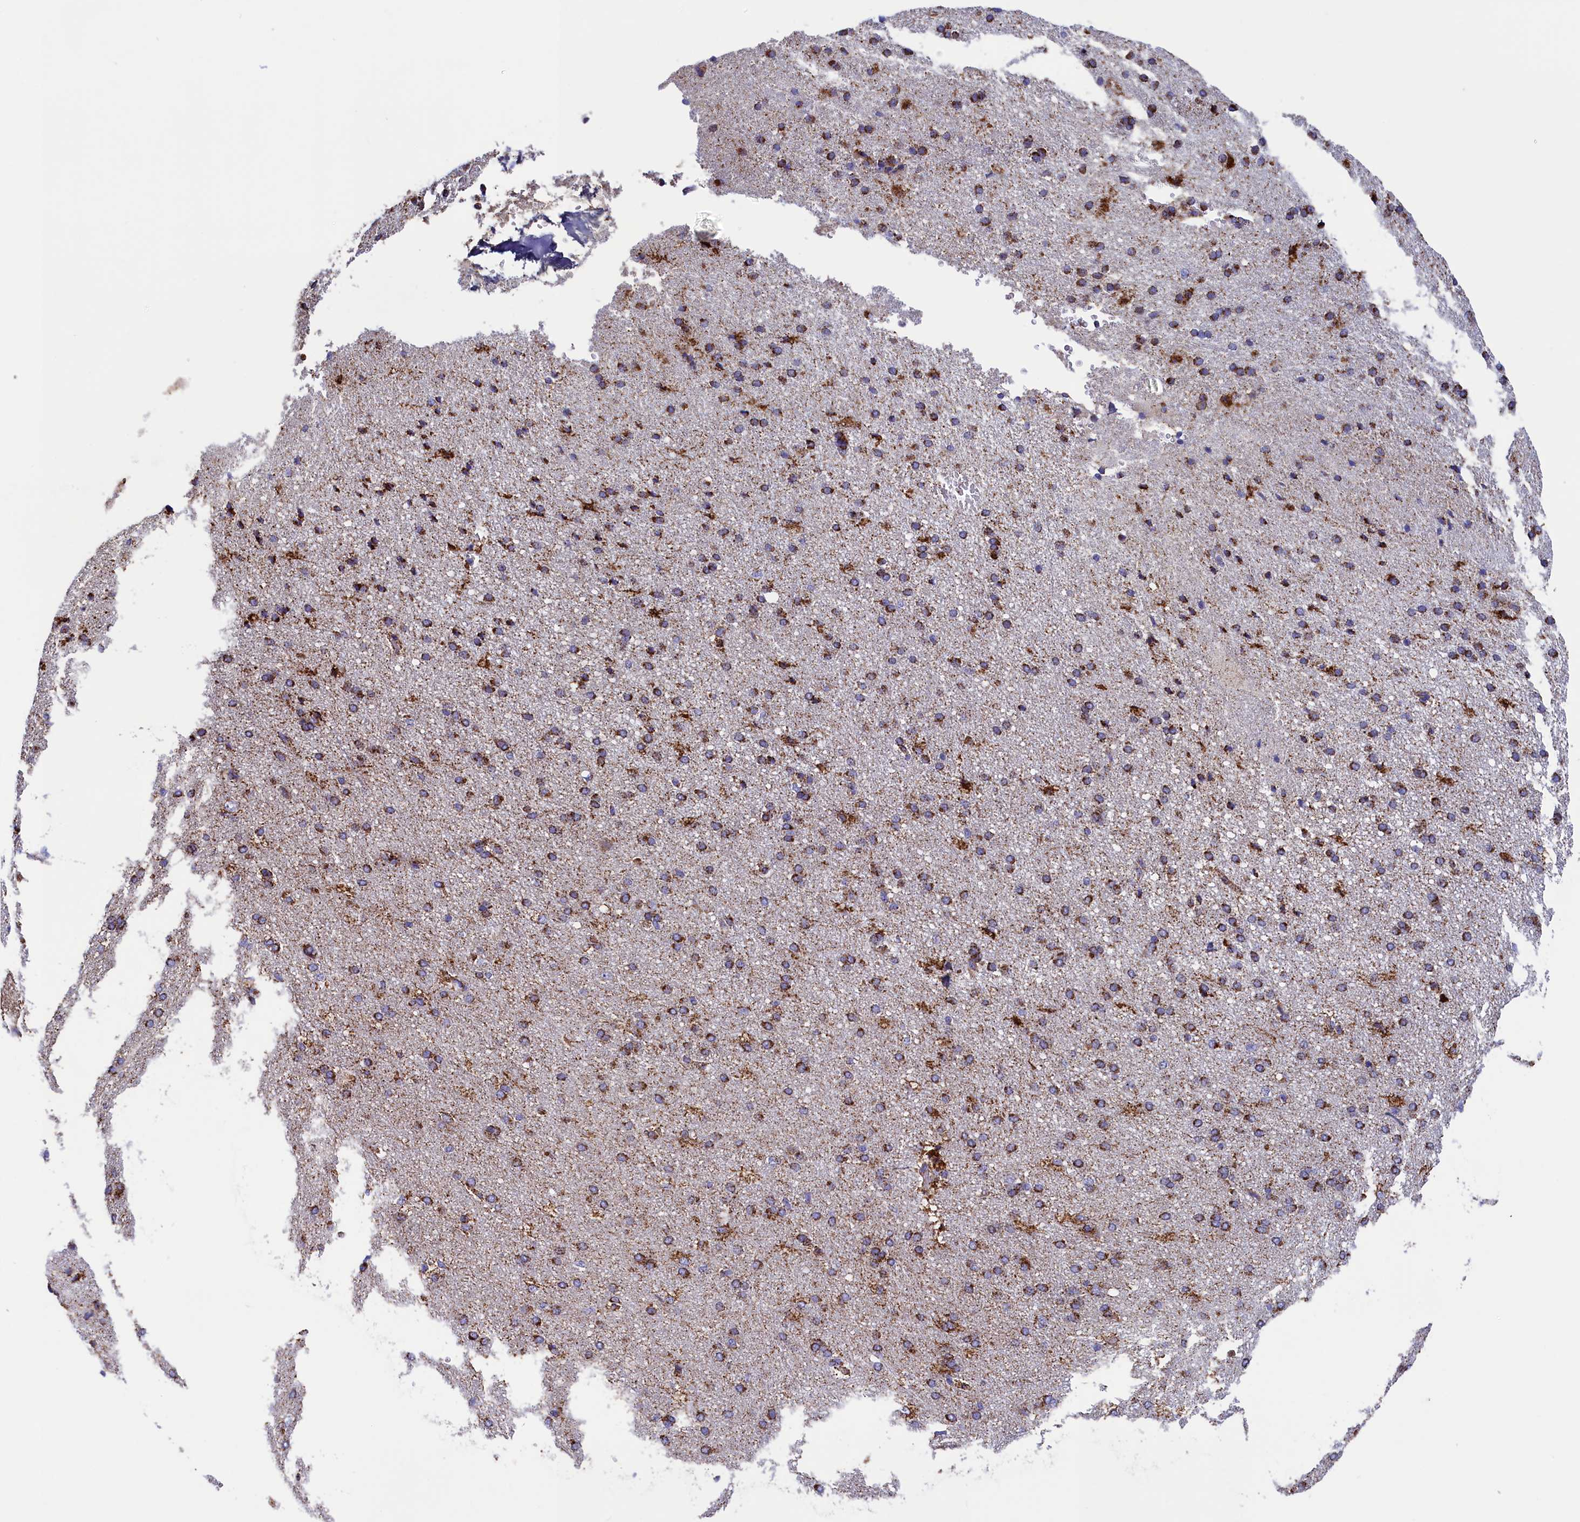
{"staining": {"intensity": "strong", "quantity": ">75%", "location": "cytoplasmic/membranous"}, "tissue": "cerebral cortex", "cell_type": "Endothelial cells", "image_type": "normal", "snomed": [{"axis": "morphology", "description": "Normal tissue, NOS"}, {"axis": "topography", "description": "Cerebral cortex"}], "caption": "Protein expression analysis of unremarkable cerebral cortex shows strong cytoplasmic/membranous staining in about >75% of endothelial cells. The staining was performed using DAB (3,3'-diaminobenzidine), with brown indicating positive protein expression. Nuclei are stained blue with hematoxylin.", "gene": "SLC39A3", "patient": {"sex": "male", "age": 62}}